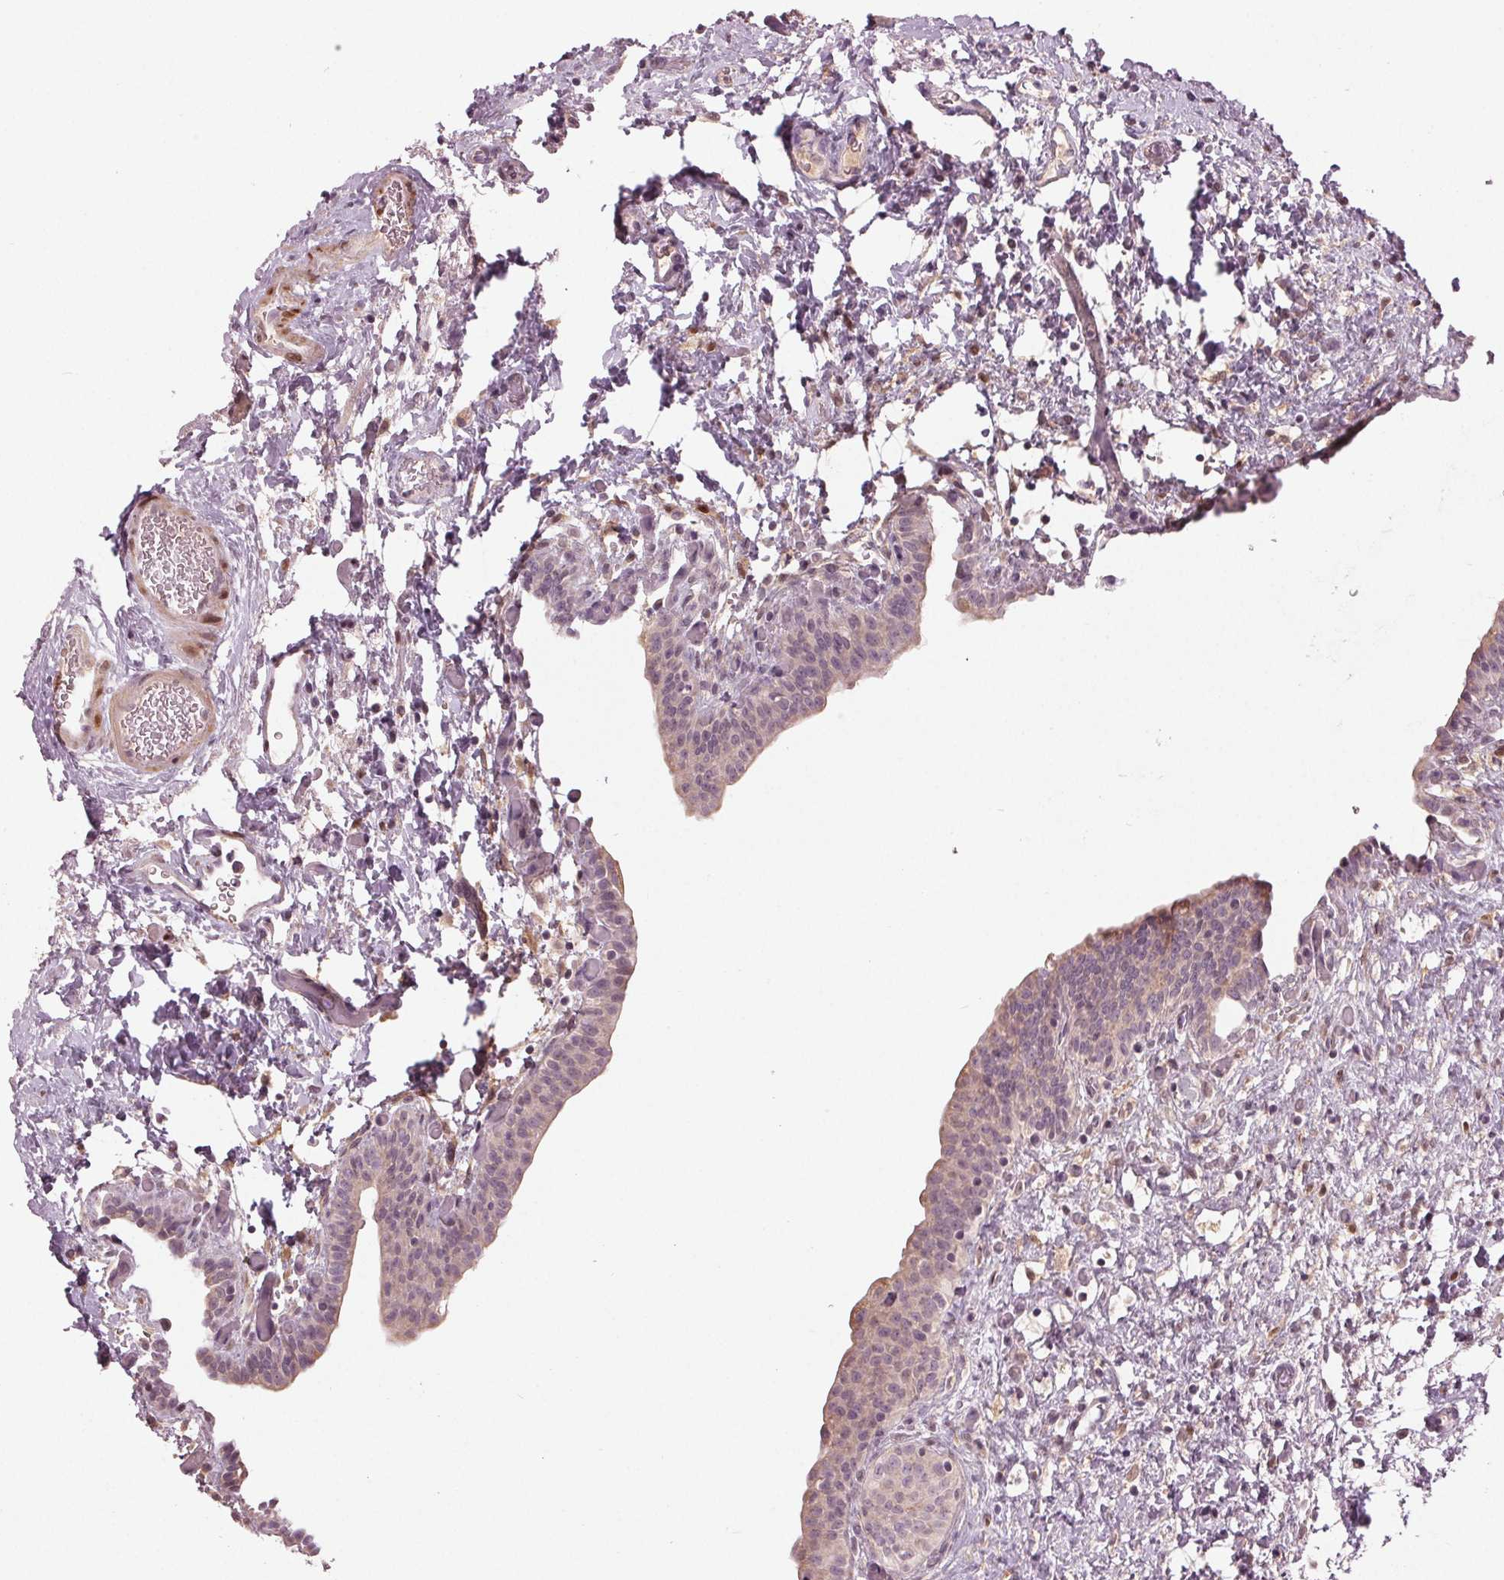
{"staining": {"intensity": "moderate", "quantity": "<25%", "location": "cytoplasmic/membranous"}, "tissue": "urinary bladder", "cell_type": "Urothelial cells", "image_type": "normal", "snomed": [{"axis": "morphology", "description": "Normal tissue, NOS"}, {"axis": "topography", "description": "Urinary bladder"}], "caption": "High-magnification brightfield microscopy of normal urinary bladder stained with DAB (brown) and counterstained with hematoxylin (blue). urothelial cells exhibit moderate cytoplasmic/membranous positivity is seen in about<25% of cells. Ihc stains the protein of interest in brown and the nuclei are stained blue.", "gene": "ZNF605", "patient": {"sex": "male", "age": 69}}